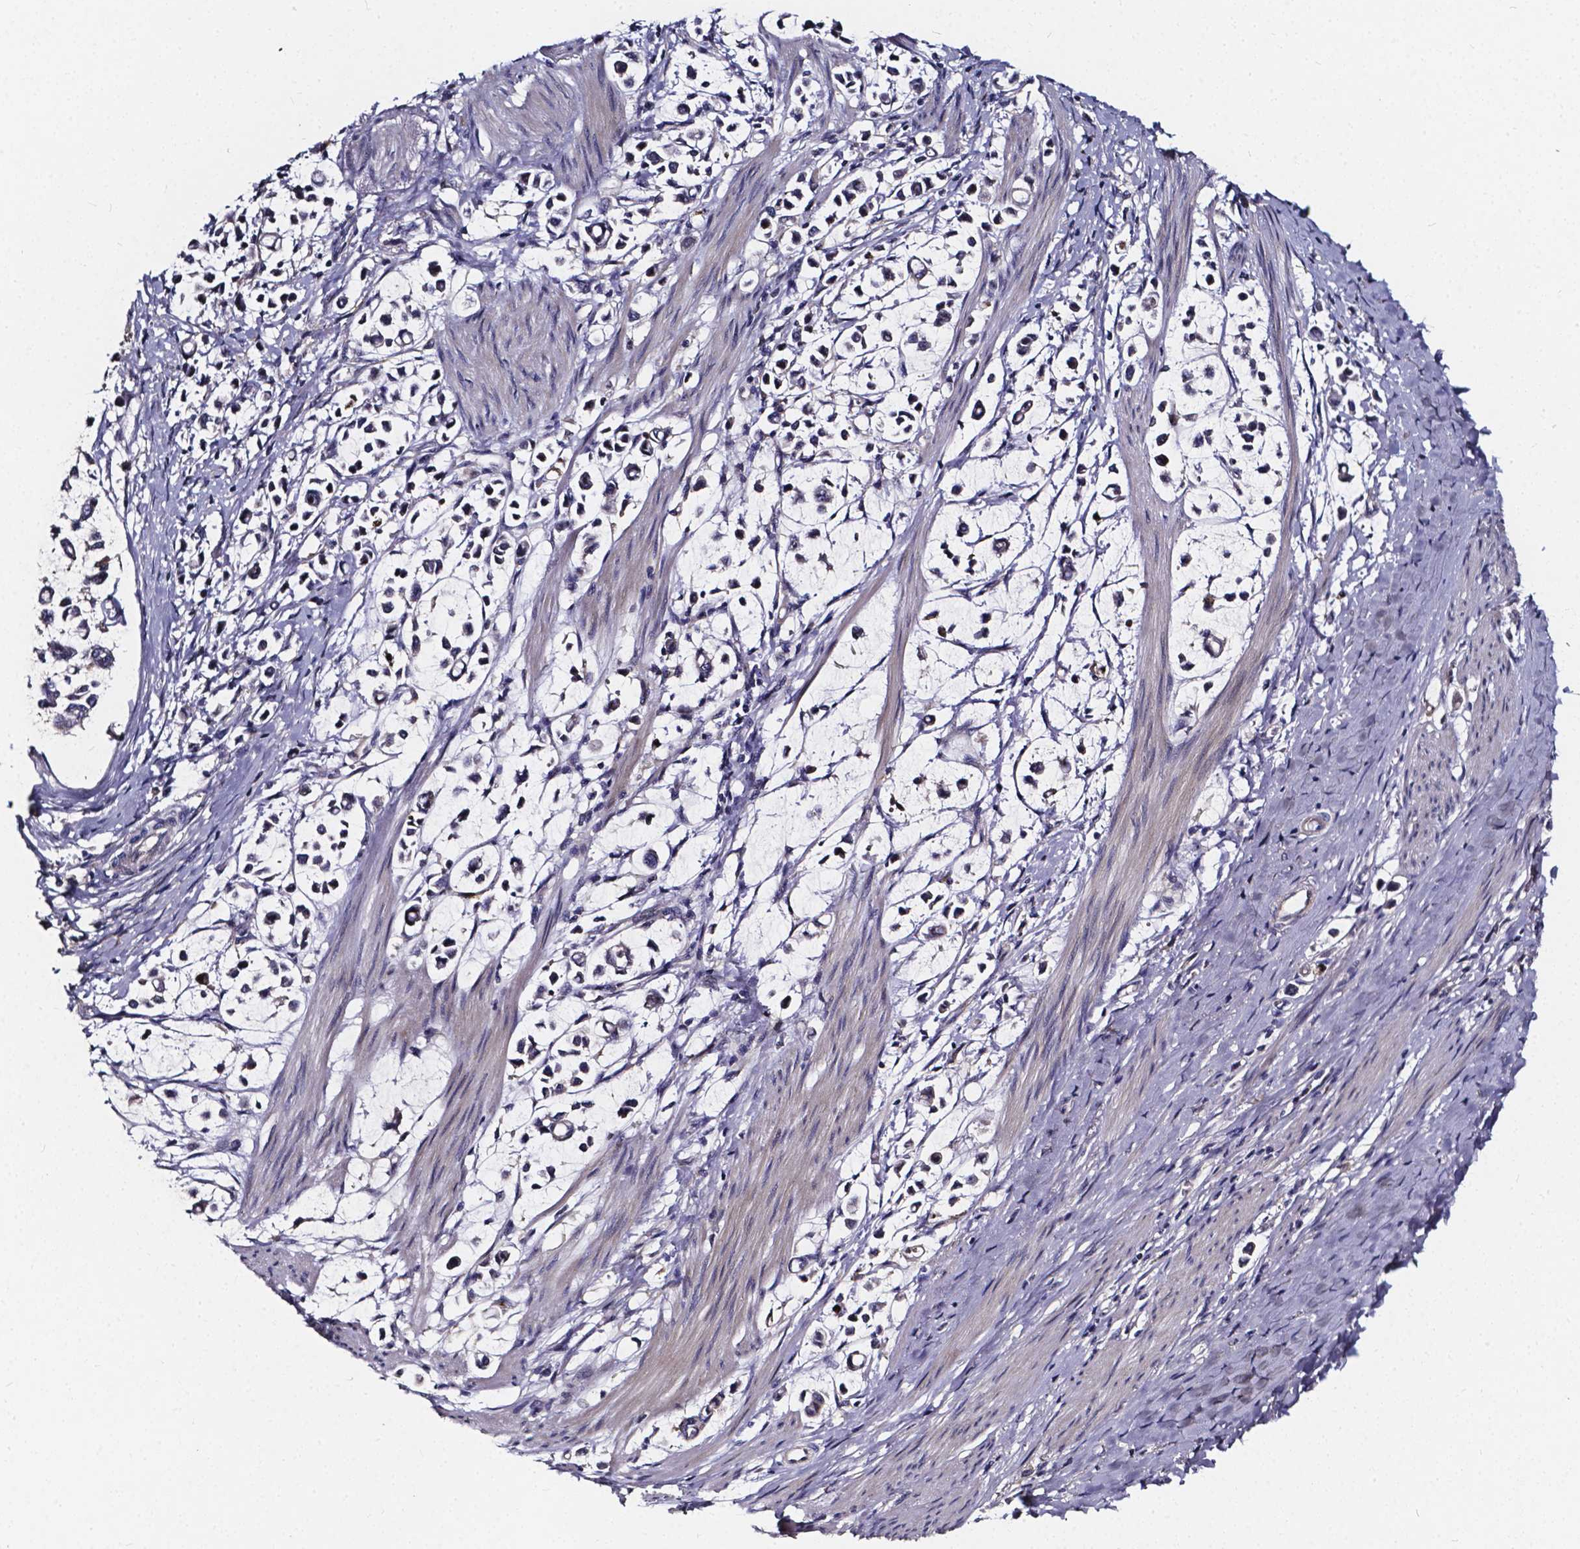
{"staining": {"intensity": "weak", "quantity": "<25%", "location": "cytoplasmic/membranous"}, "tissue": "stomach cancer", "cell_type": "Tumor cells", "image_type": "cancer", "snomed": [{"axis": "morphology", "description": "Adenocarcinoma, NOS"}, {"axis": "topography", "description": "Stomach"}], "caption": "This image is of stomach cancer stained with immunohistochemistry to label a protein in brown with the nuclei are counter-stained blue. There is no positivity in tumor cells.", "gene": "SOWAHA", "patient": {"sex": "male", "age": 82}}